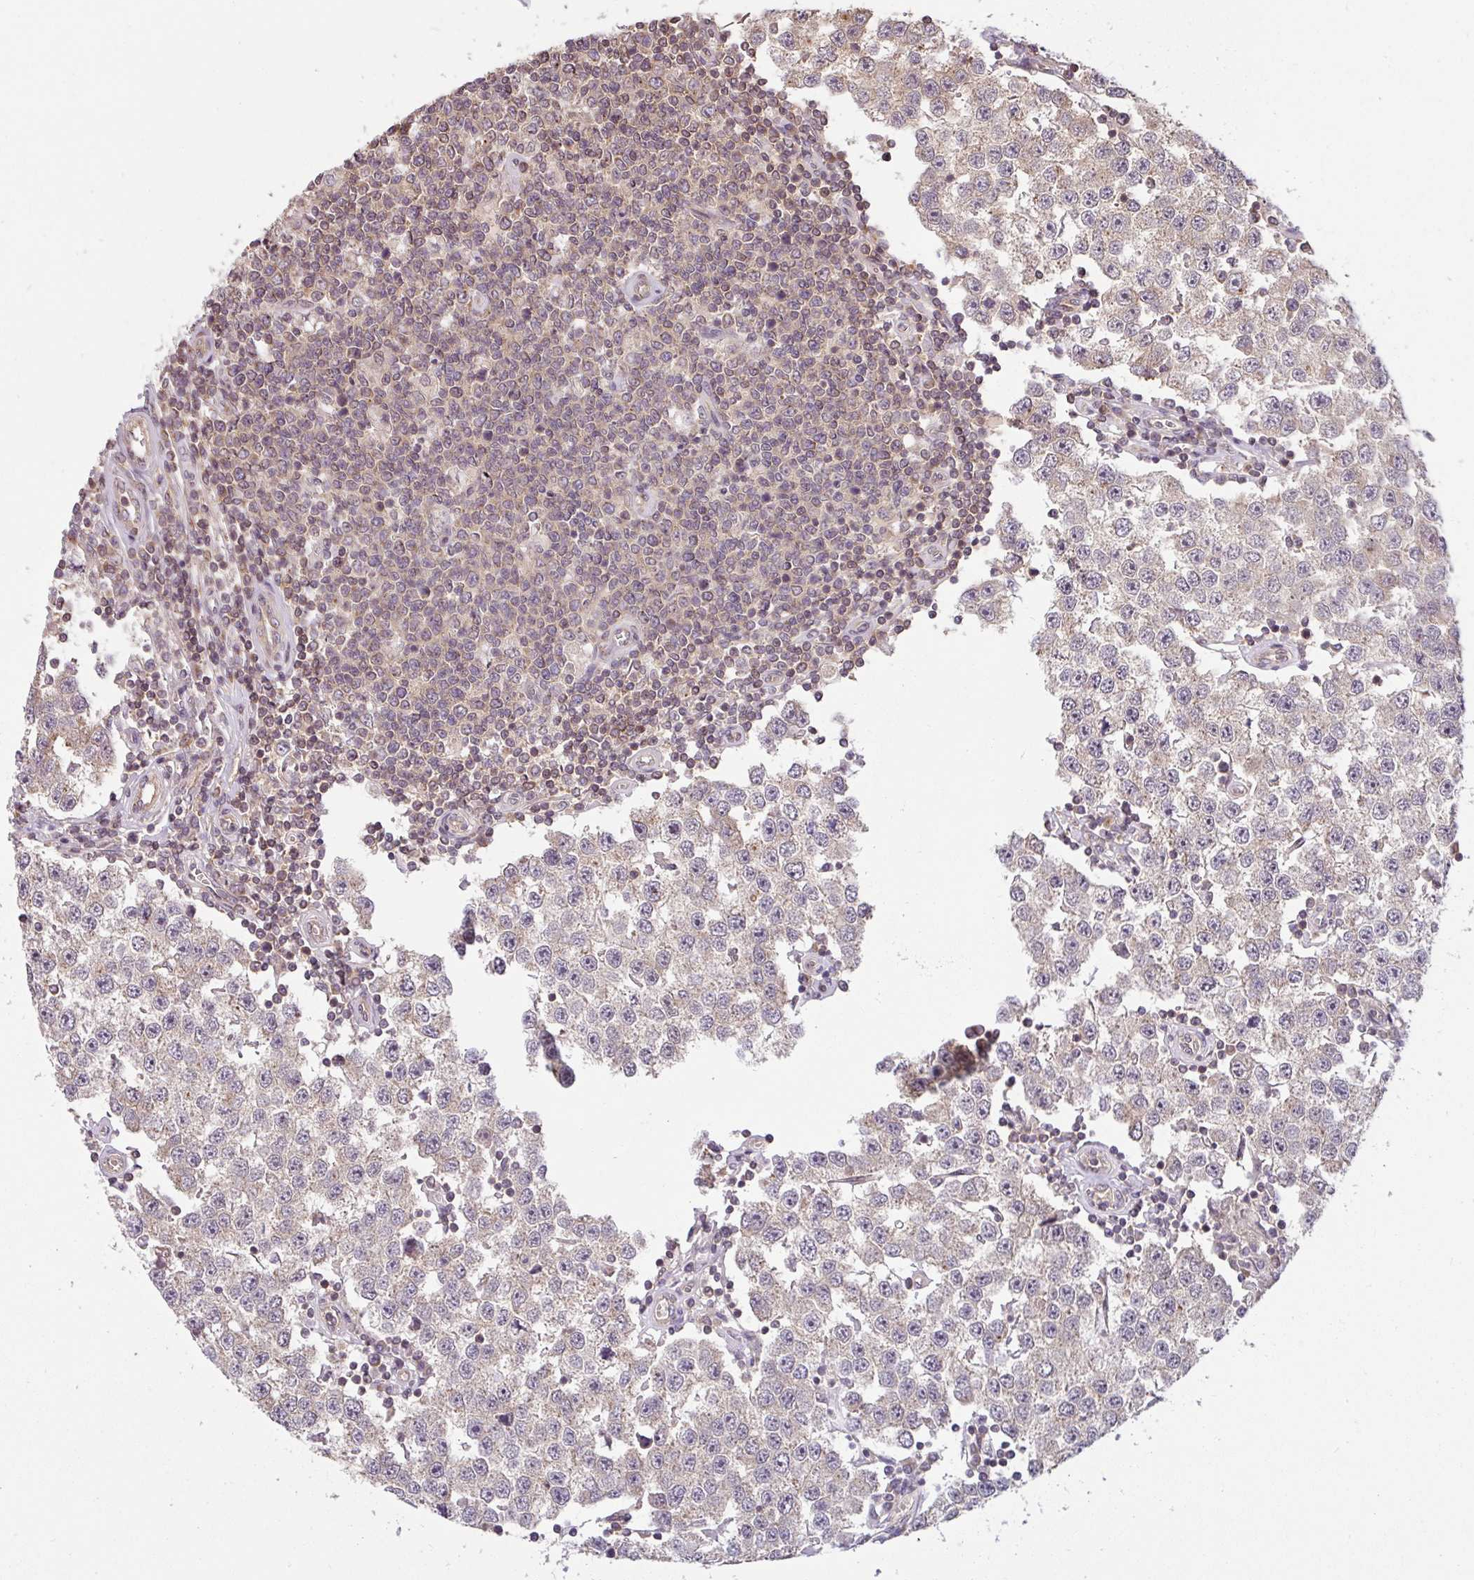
{"staining": {"intensity": "weak", "quantity": "<25%", "location": "cytoplasmic/membranous"}, "tissue": "testis cancer", "cell_type": "Tumor cells", "image_type": "cancer", "snomed": [{"axis": "morphology", "description": "Seminoma, NOS"}, {"axis": "topography", "description": "Testis"}], "caption": "Immunohistochemical staining of seminoma (testis) demonstrates no significant positivity in tumor cells. The staining was performed using DAB to visualize the protein expression in brown, while the nuclei were stained in blue with hematoxylin (Magnification: 20x).", "gene": "SHB", "patient": {"sex": "male", "age": 34}}